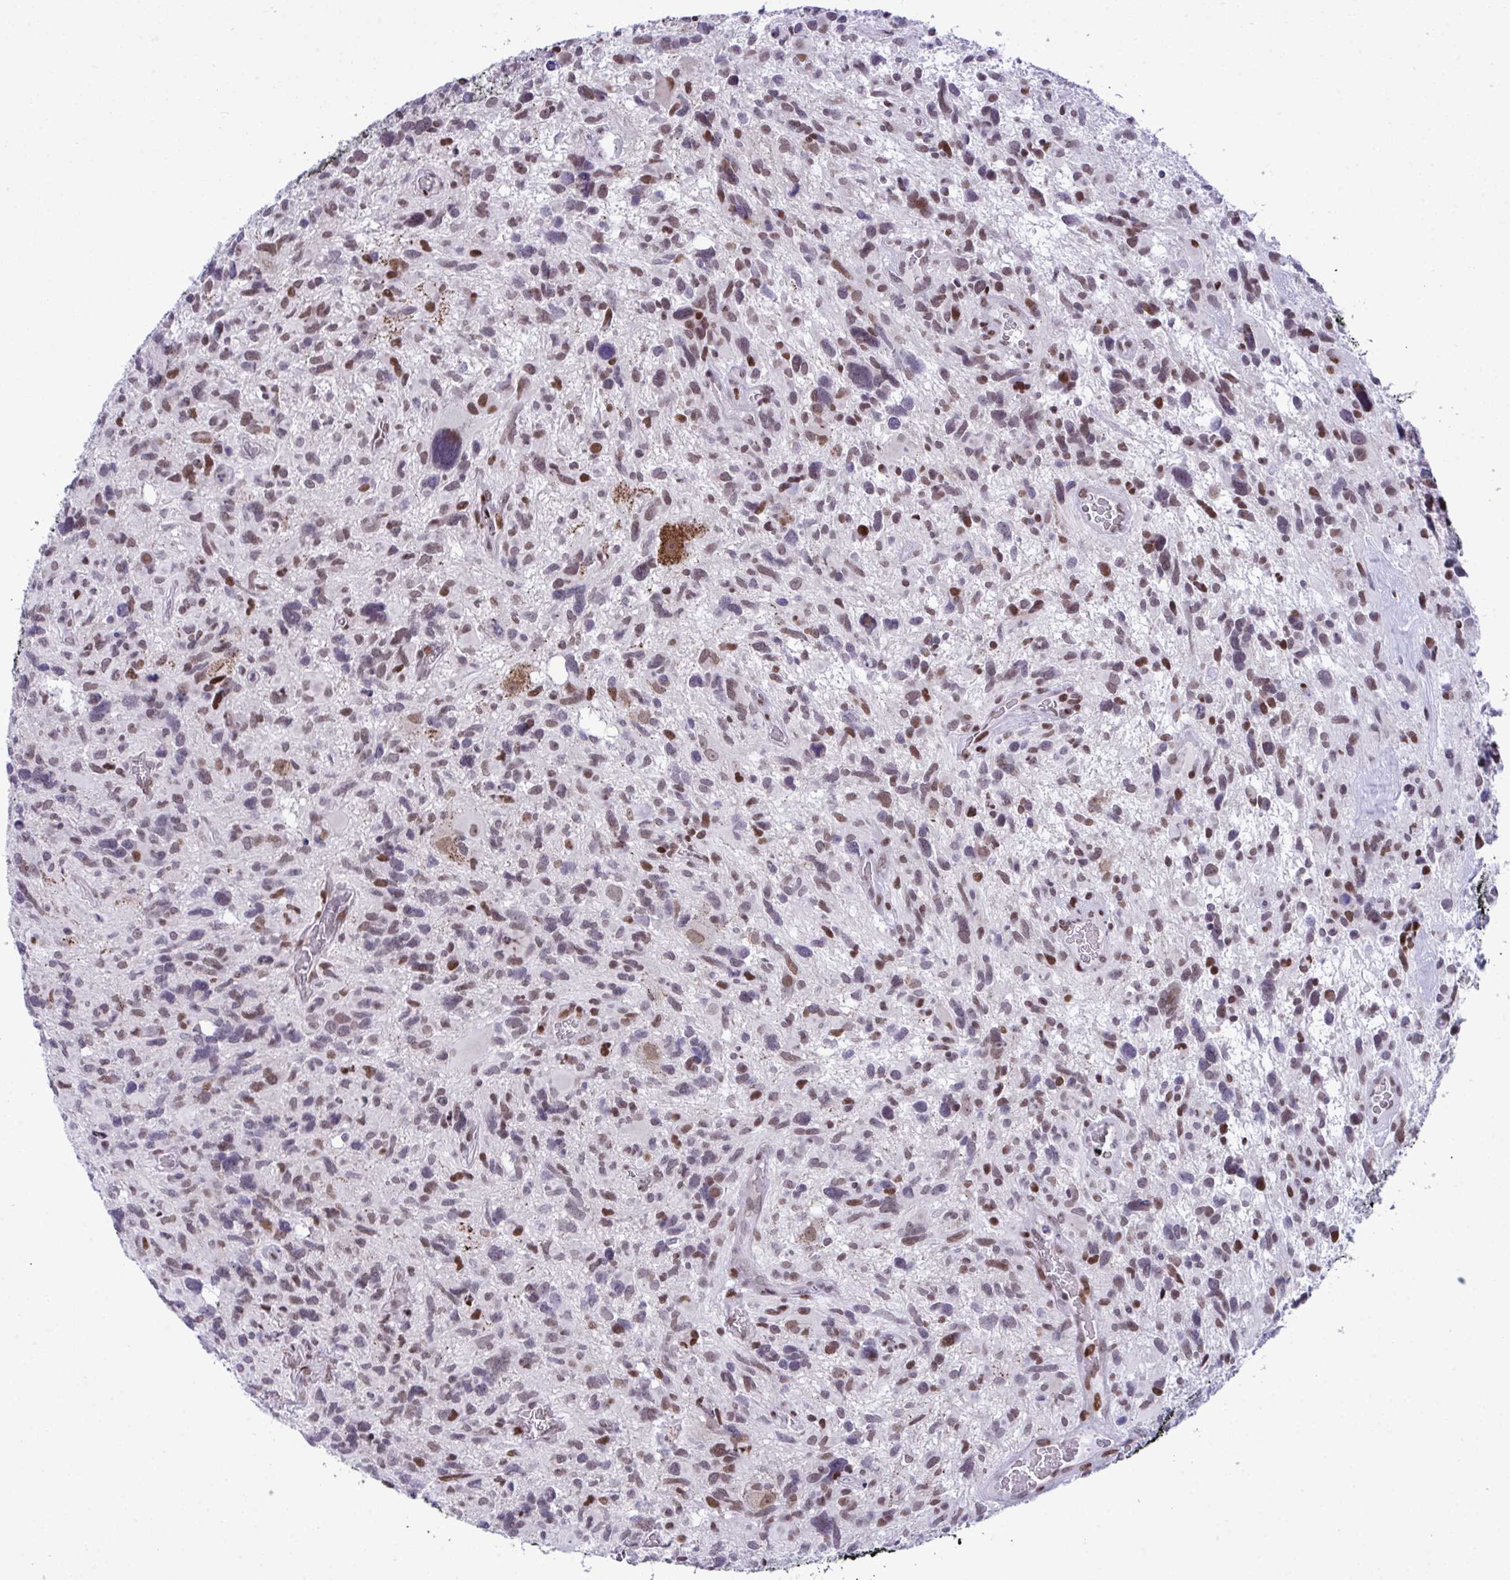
{"staining": {"intensity": "moderate", "quantity": "25%-75%", "location": "nuclear"}, "tissue": "glioma", "cell_type": "Tumor cells", "image_type": "cancer", "snomed": [{"axis": "morphology", "description": "Glioma, malignant, High grade"}, {"axis": "topography", "description": "Brain"}], "caption": "Immunohistochemistry staining of malignant high-grade glioma, which displays medium levels of moderate nuclear expression in about 25%-75% of tumor cells indicating moderate nuclear protein expression. The staining was performed using DAB (brown) for protein detection and nuclei were counterstained in hematoxylin (blue).", "gene": "ZFHX3", "patient": {"sex": "male", "age": 49}}